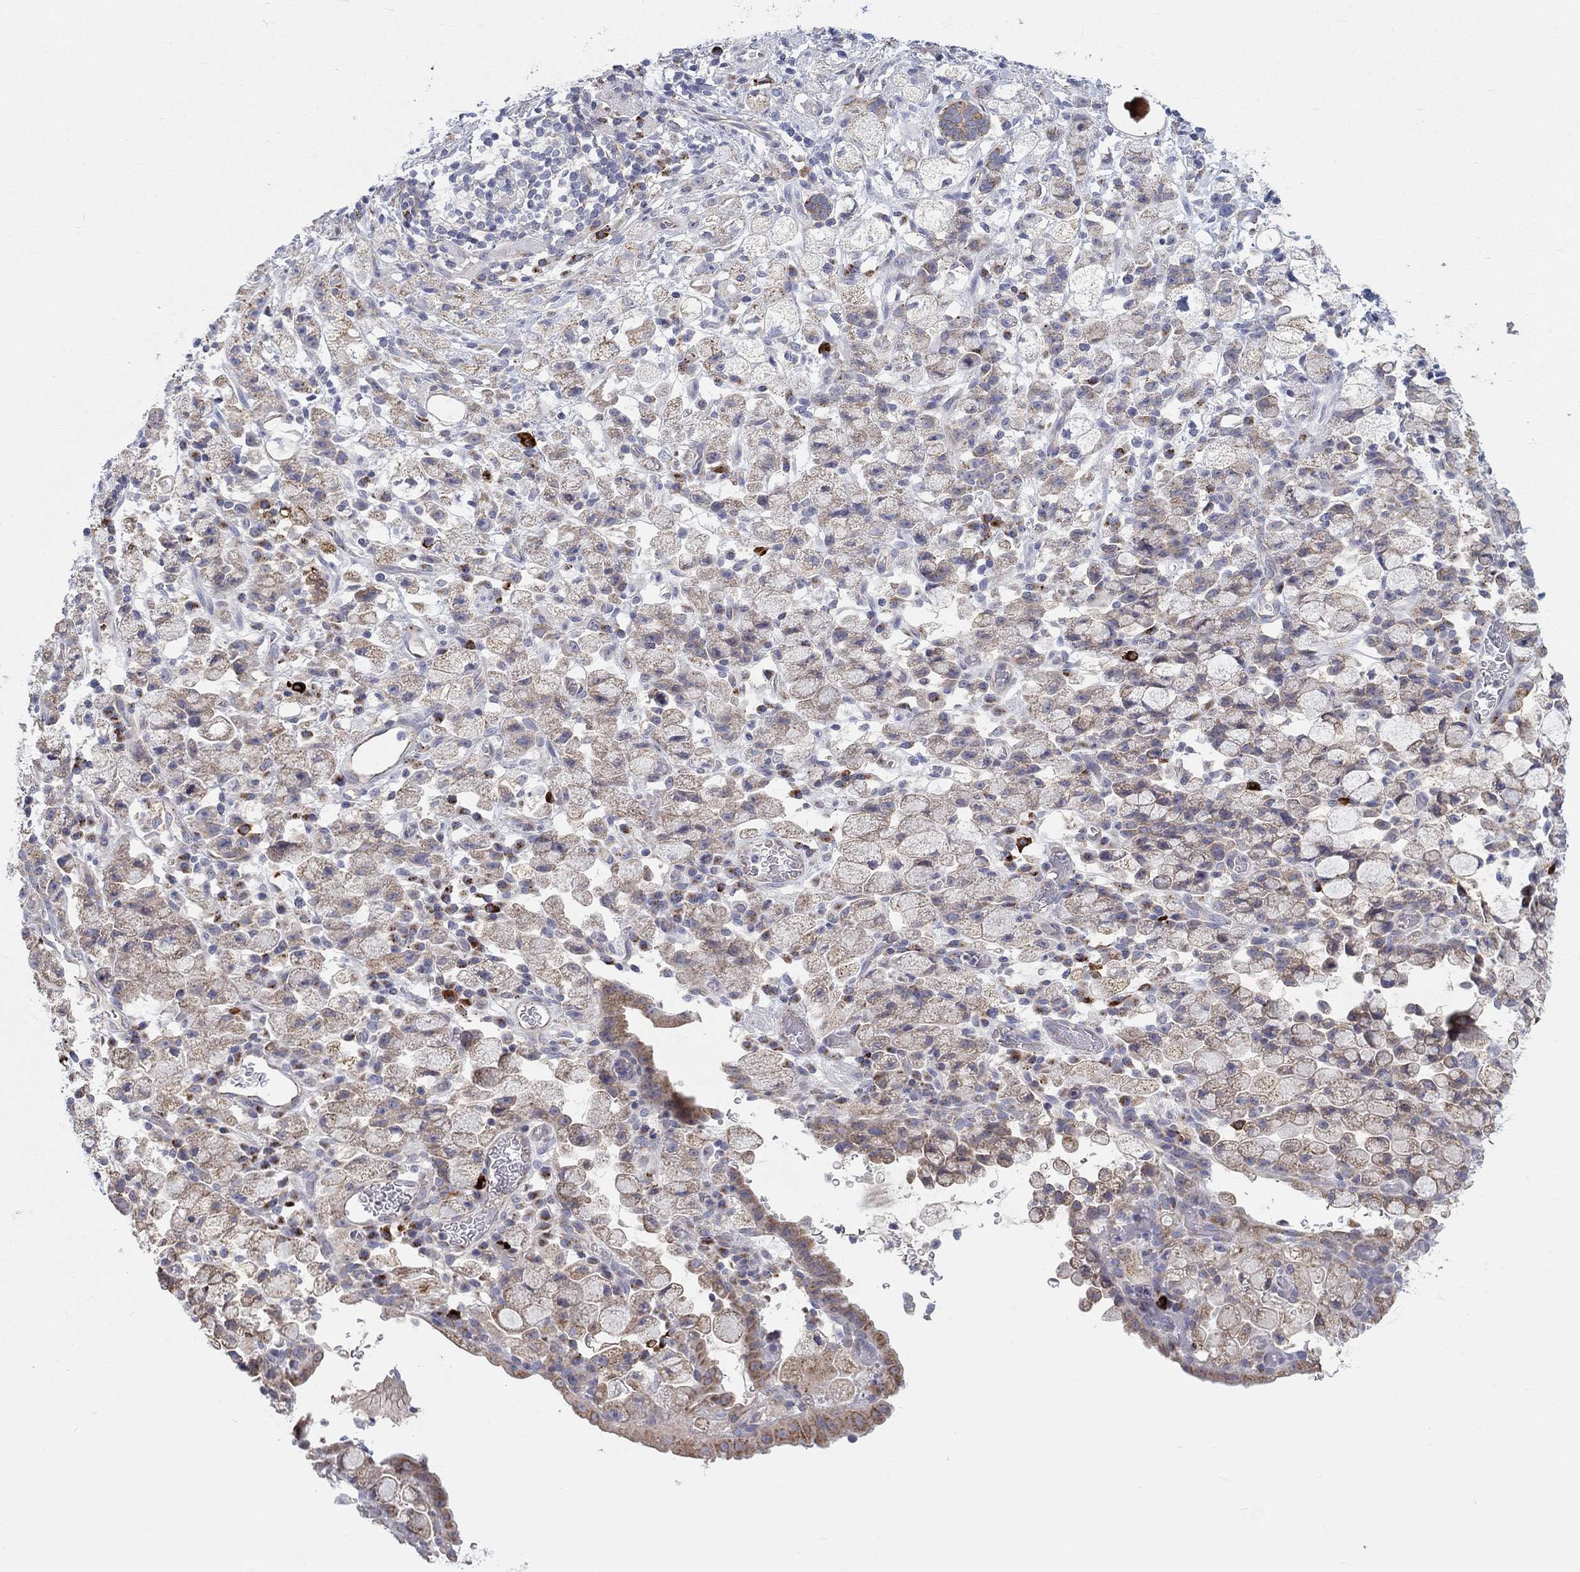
{"staining": {"intensity": "moderate", "quantity": "25%-75%", "location": "cytoplasmic/membranous"}, "tissue": "stomach cancer", "cell_type": "Tumor cells", "image_type": "cancer", "snomed": [{"axis": "morphology", "description": "Adenocarcinoma, NOS"}, {"axis": "topography", "description": "Stomach"}], "caption": "Immunohistochemistry (IHC) of adenocarcinoma (stomach) exhibits medium levels of moderate cytoplasmic/membranous expression in approximately 25%-75% of tumor cells. The staining was performed using DAB (3,3'-diaminobenzidine) to visualize the protein expression in brown, while the nuclei were stained in blue with hematoxylin (Magnification: 20x).", "gene": "BCO2", "patient": {"sex": "male", "age": 58}}